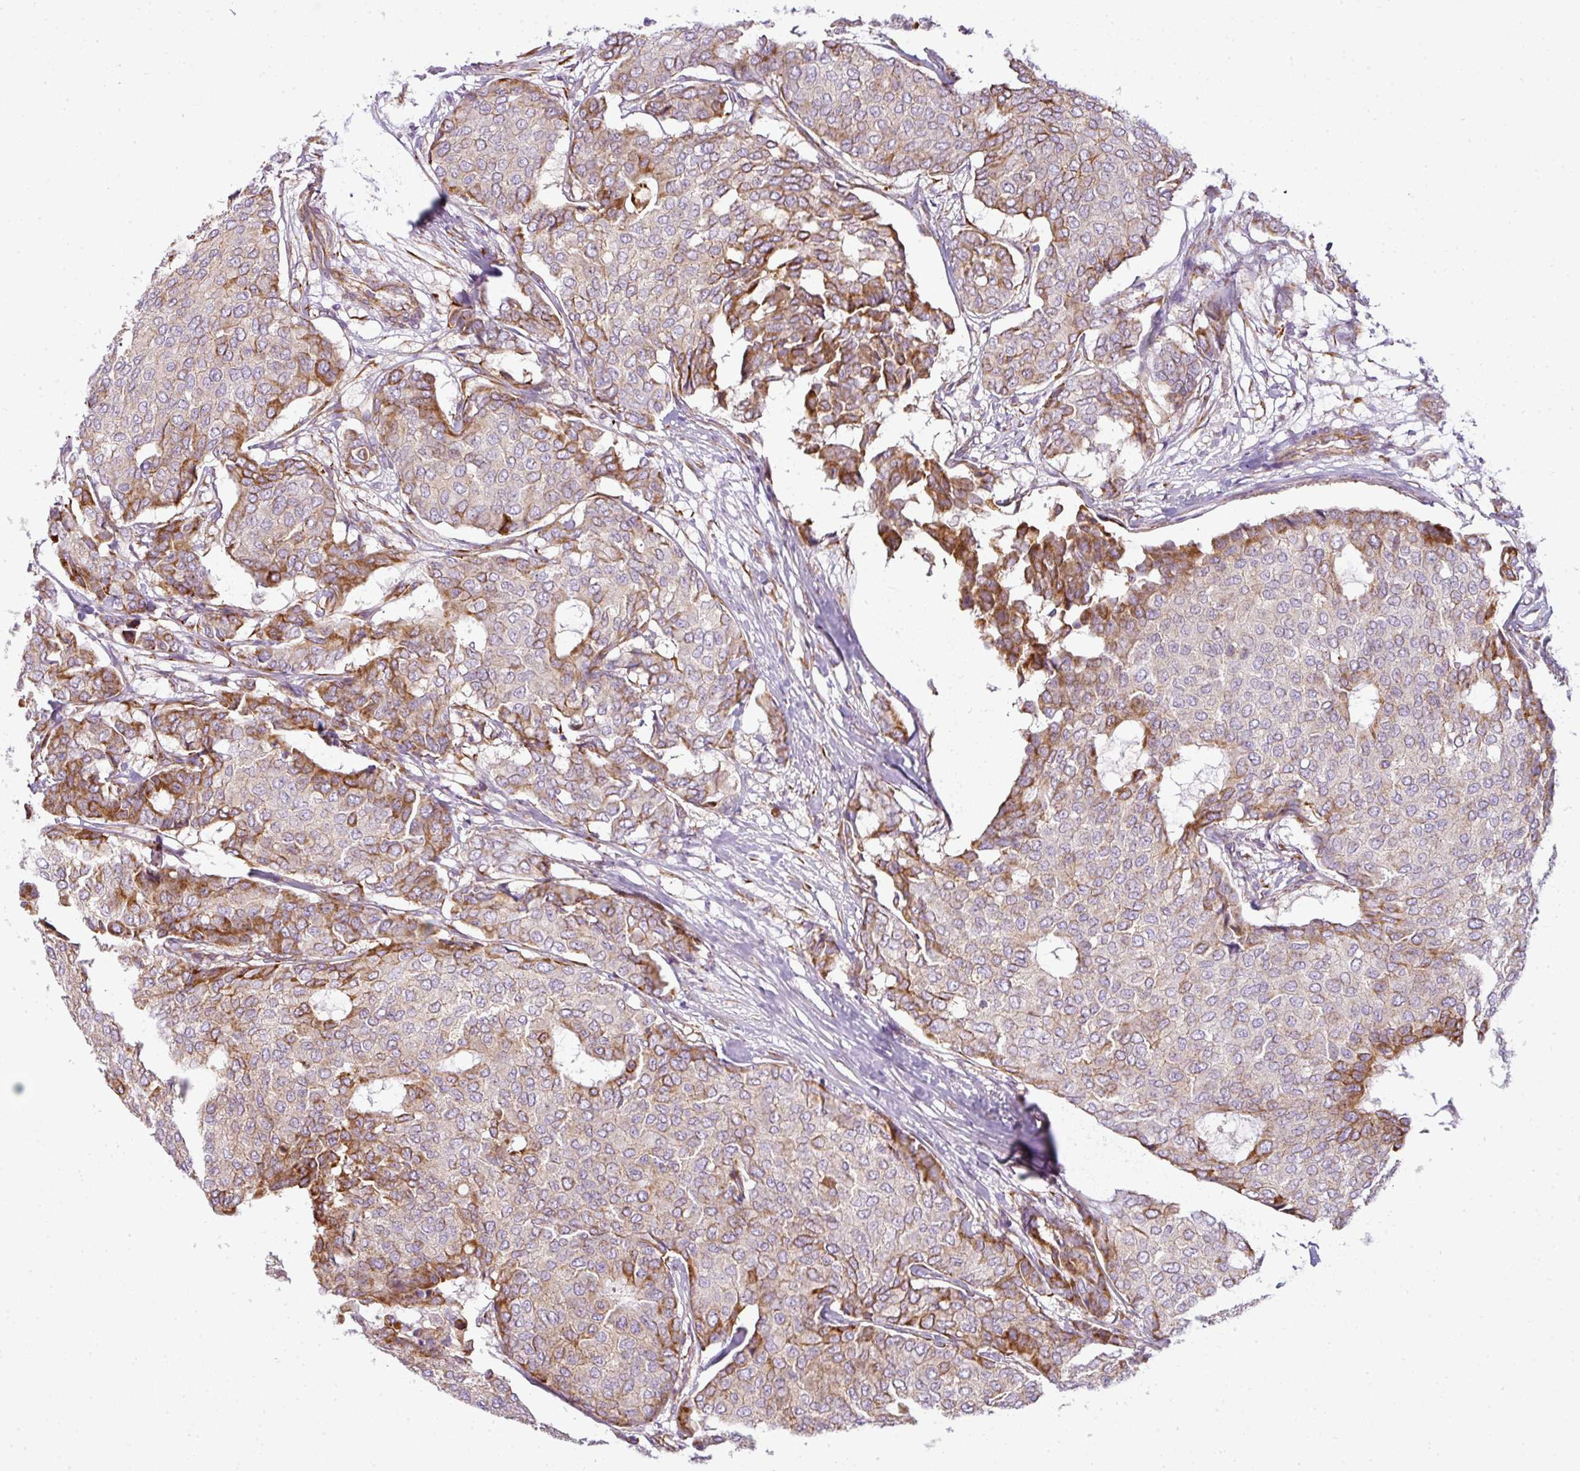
{"staining": {"intensity": "moderate", "quantity": "25%-75%", "location": "cytoplasmic/membranous"}, "tissue": "breast cancer", "cell_type": "Tumor cells", "image_type": "cancer", "snomed": [{"axis": "morphology", "description": "Duct carcinoma"}, {"axis": "topography", "description": "Breast"}], "caption": "Infiltrating ductal carcinoma (breast) stained for a protein (brown) shows moderate cytoplasmic/membranous positive positivity in about 25%-75% of tumor cells.", "gene": "ANKRD18A", "patient": {"sex": "female", "age": 75}}